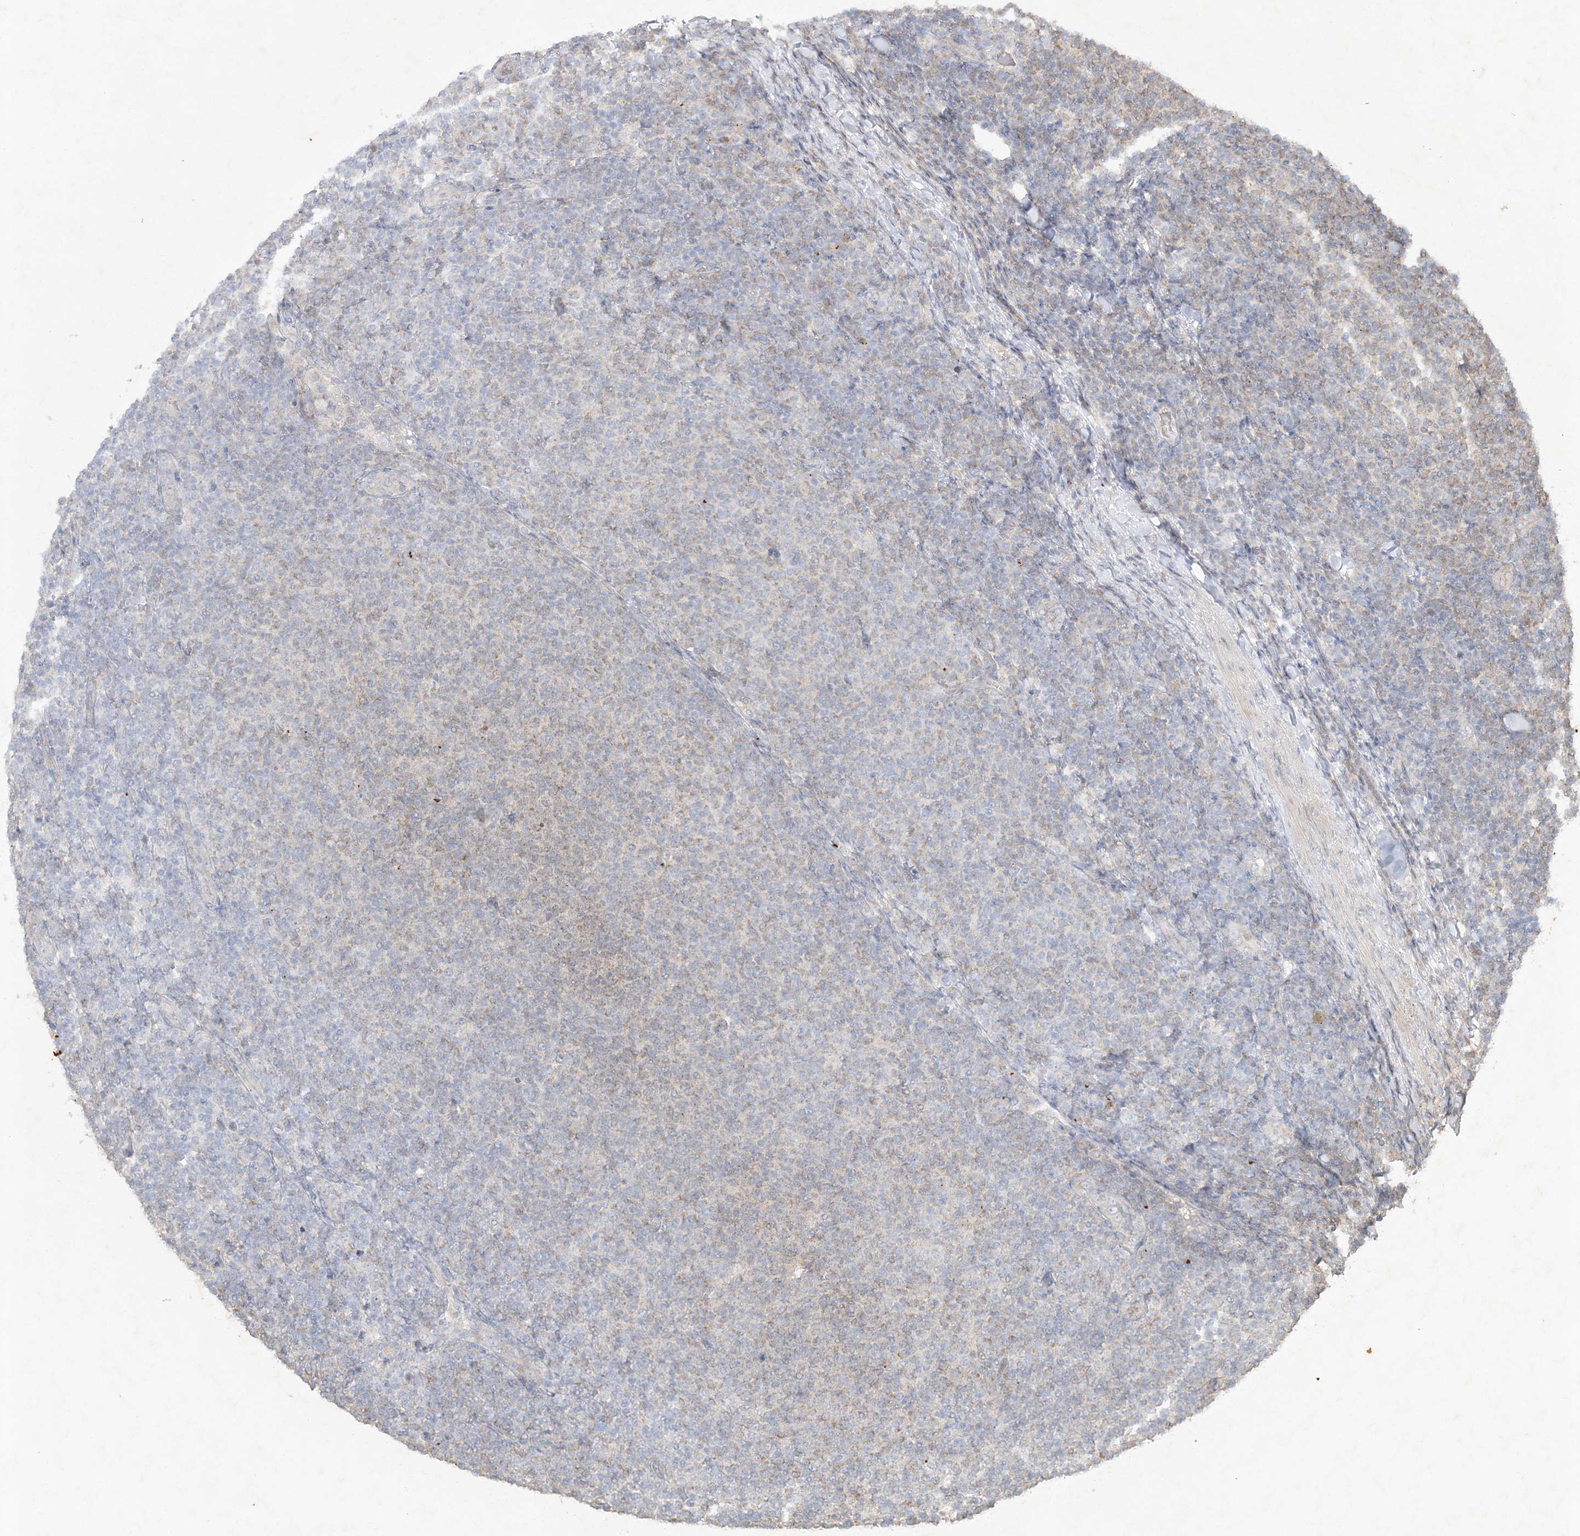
{"staining": {"intensity": "weak", "quantity": "<25%", "location": "cytoplasmic/membranous"}, "tissue": "lymphoma", "cell_type": "Tumor cells", "image_type": "cancer", "snomed": [{"axis": "morphology", "description": "Malignant lymphoma, non-Hodgkin's type, Low grade"}, {"axis": "topography", "description": "Lymph node"}], "caption": "The photomicrograph shows no significant positivity in tumor cells of low-grade malignant lymphoma, non-Hodgkin's type.", "gene": "RAB14", "patient": {"sex": "male", "age": 66}}